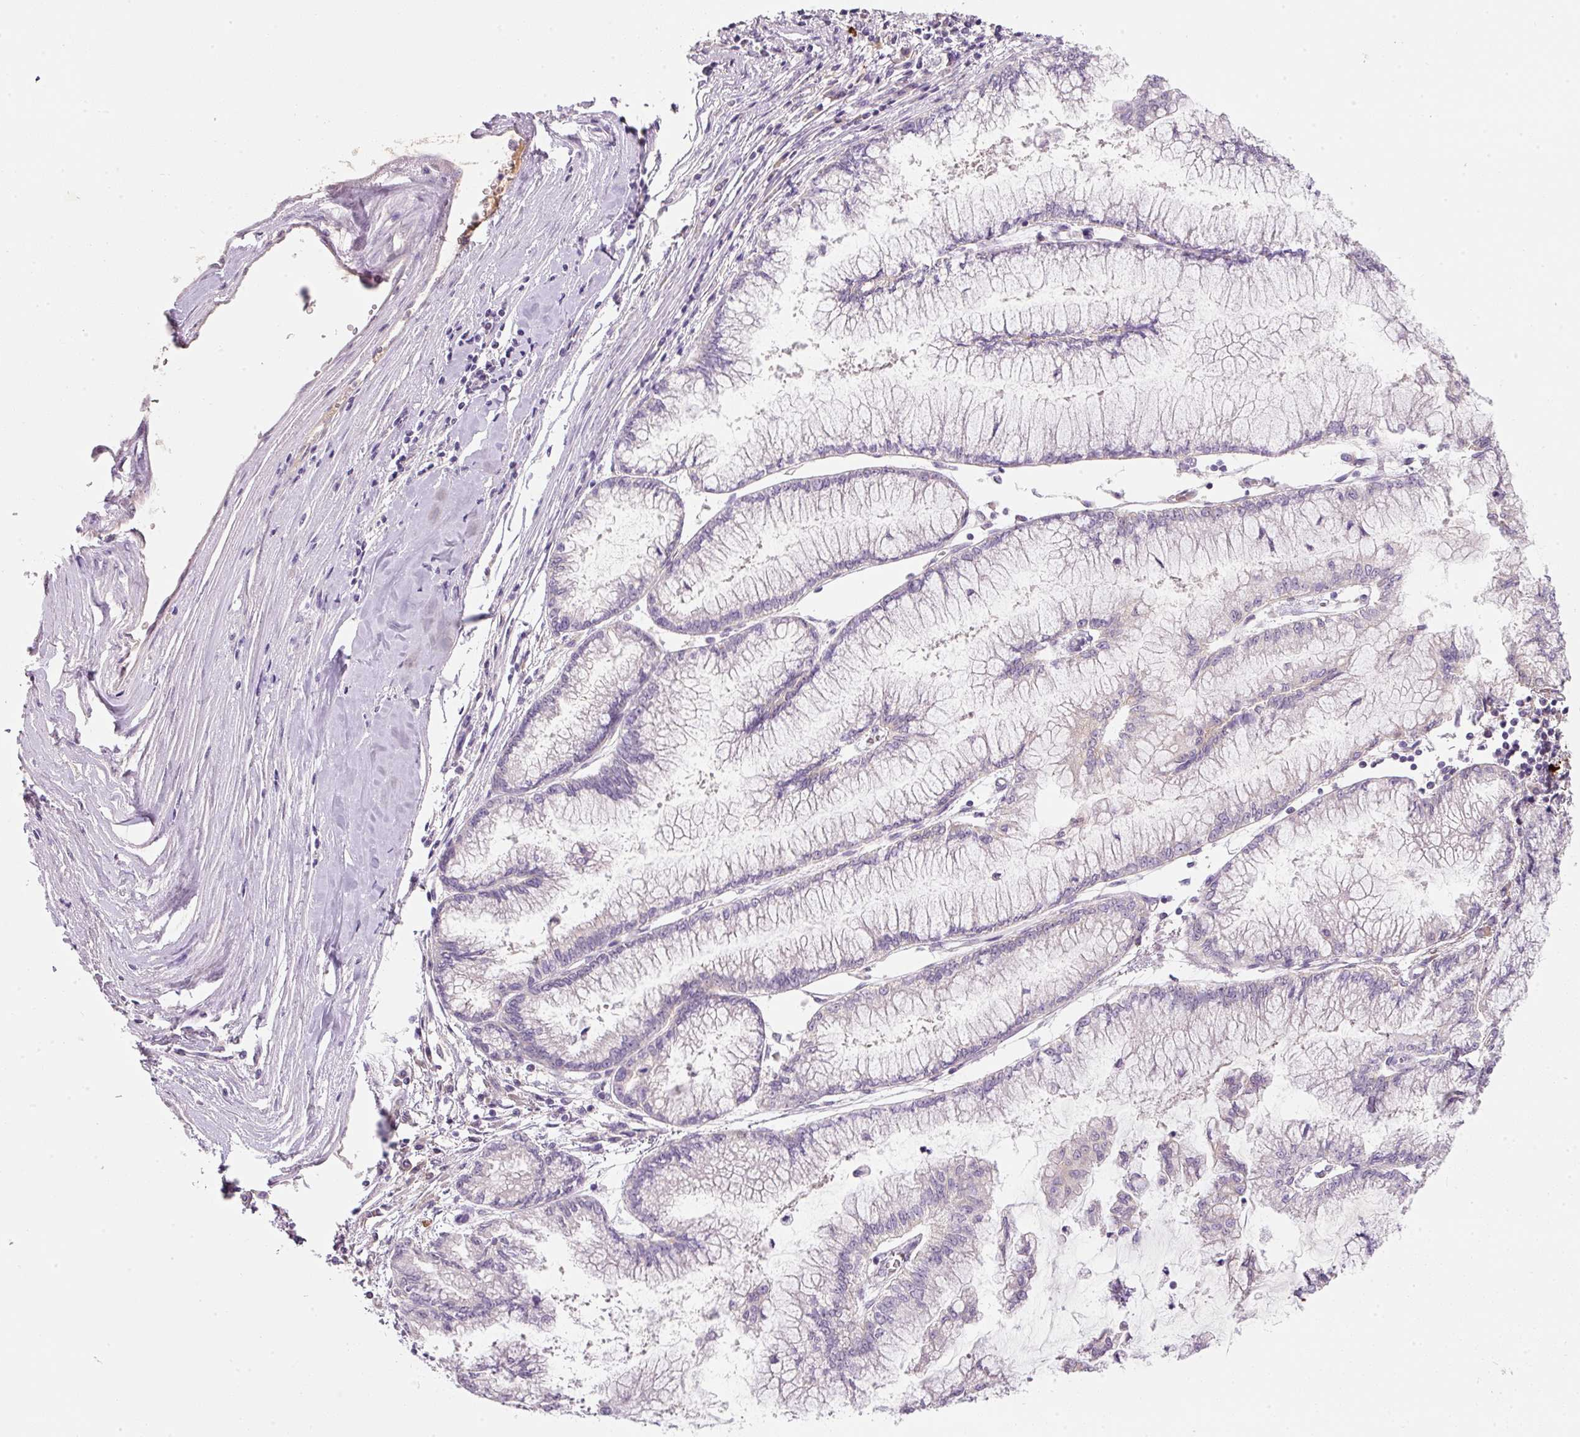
{"staining": {"intensity": "negative", "quantity": "none", "location": "none"}, "tissue": "pancreatic cancer", "cell_type": "Tumor cells", "image_type": "cancer", "snomed": [{"axis": "morphology", "description": "Adenocarcinoma, NOS"}, {"axis": "topography", "description": "Pancreas"}], "caption": "The micrograph demonstrates no staining of tumor cells in pancreatic cancer (adenocarcinoma). (Stains: DAB (3,3'-diaminobenzidine) immunohistochemistry (IHC) with hematoxylin counter stain, Microscopy: brightfield microscopy at high magnification).", "gene": "TMEM37", "patient": {"sex": "male", "age": 73}}